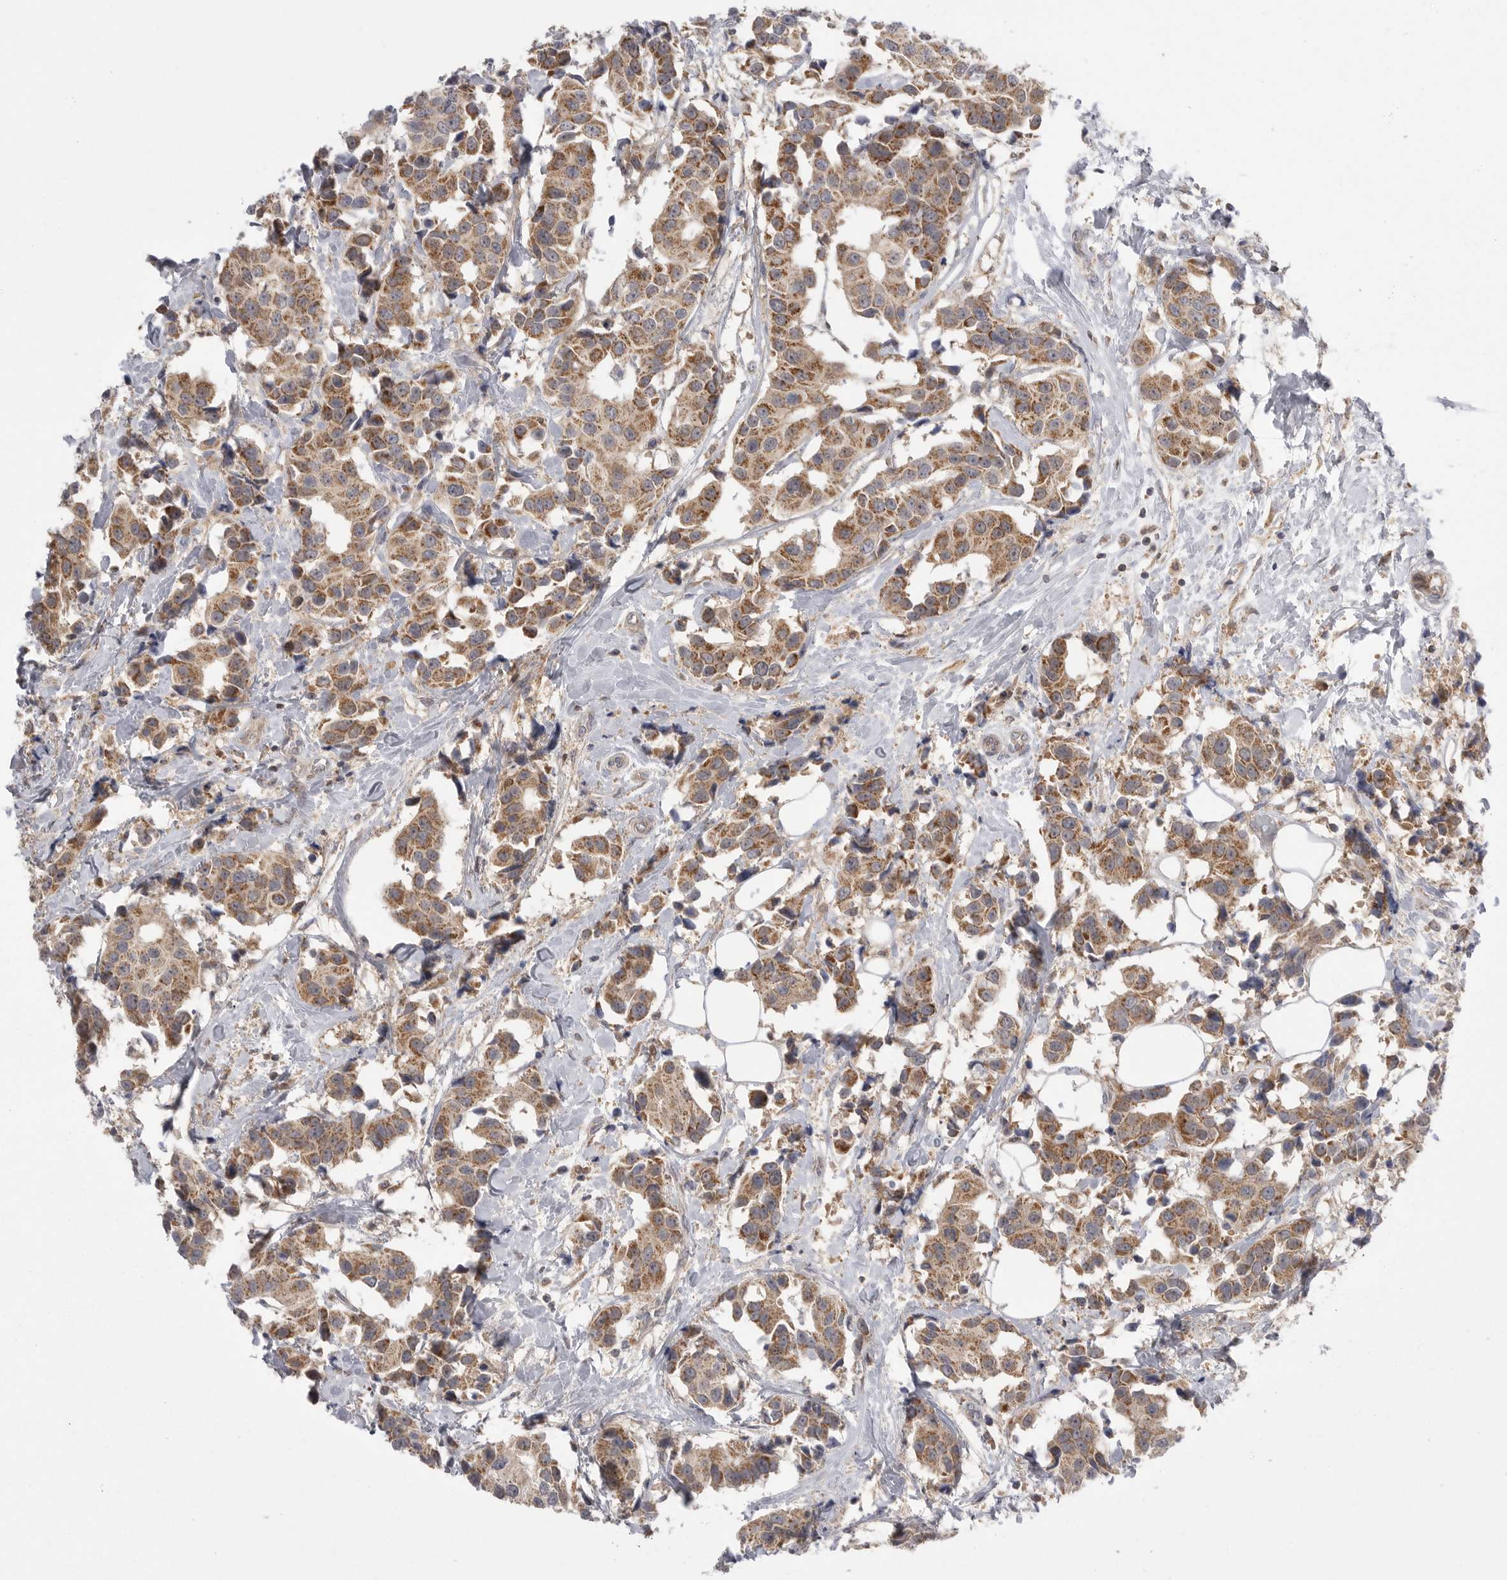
{"staining": {"intensity": "moderate", "quantity": ">75%", "location": "cytoplasmic/membranous"}, "tissue": "breast cancer", "cell_type": "Tumor cells", "image_type": "cancer", "snomed": [{"axis": "morphology", "description": "Normal tissue, NOS"}, {"axis": "morphology", "description": "Duct carcinoma"}, {"axis": "topography", "description": "Breast"}], "caption": "Moderate cytoplasmic/membranous protein positivity is appreciated in approximately >75% of tumor cells in breast intraductal carcinoma. (DAB IHC, brown staining for protein, blue staining for nuclei).", "gene": "KYAT3", "patient": {"sex": "female", "age": 39}}